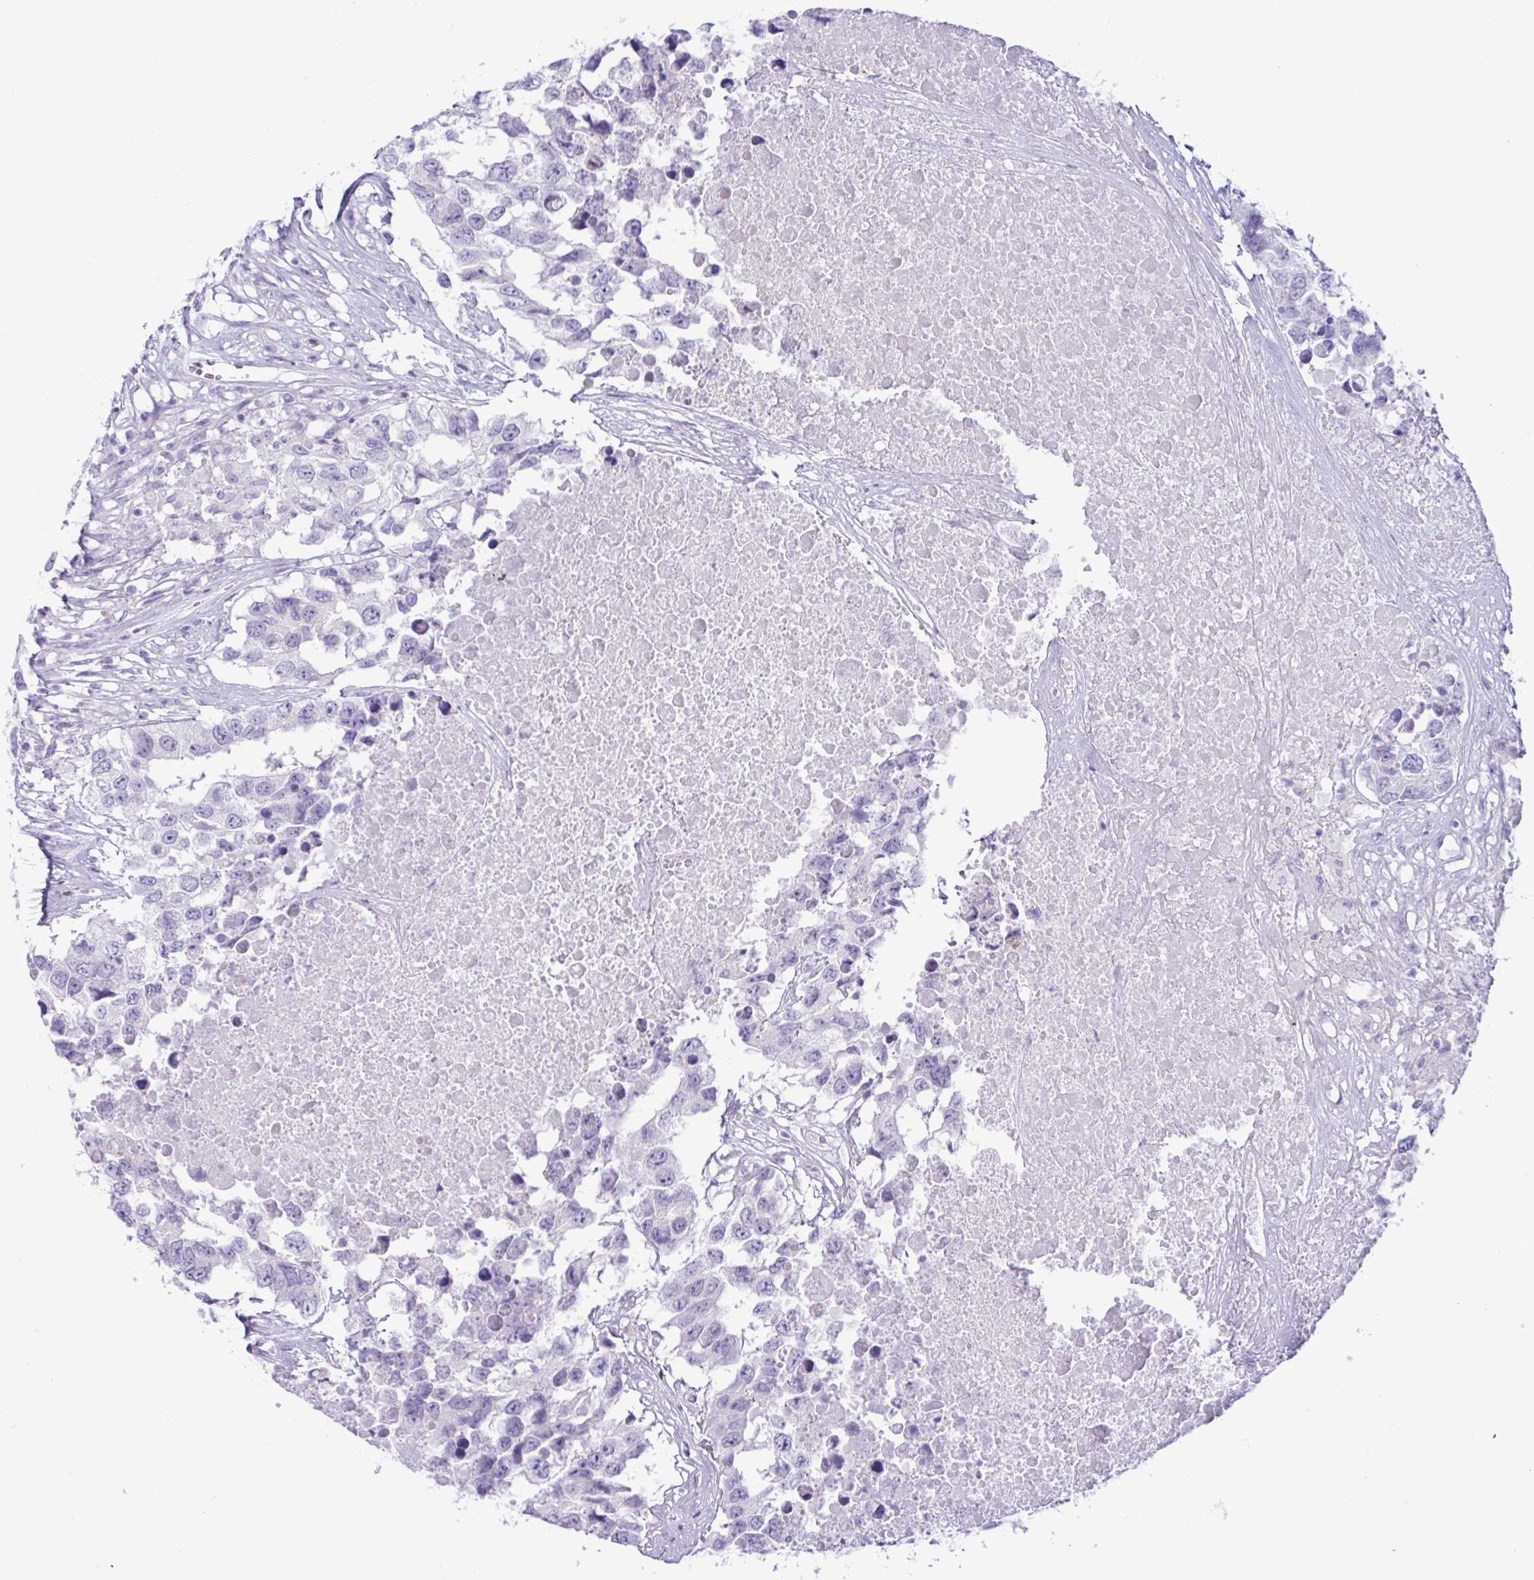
{"staining": {"intensity": "negative", "quantity": "none", "location": "none"}, "tissue": "testis cancer", "cell_type": "Tumor cells", "image_type": "cancer", "snomed": [{"axis": "morphology", "description": "Carcinoma, Embryonal, NOS"}, {"axis": "topography", "description": "Testis"}], "caption": "IHC image of neoplastic tissue: embryonal carcinoma (testis) stained with DAB demonstrates no significant protein positivity in tumor cells.", "gene": "SREBF1", "patient": {"sex": "male", "age": 83}}